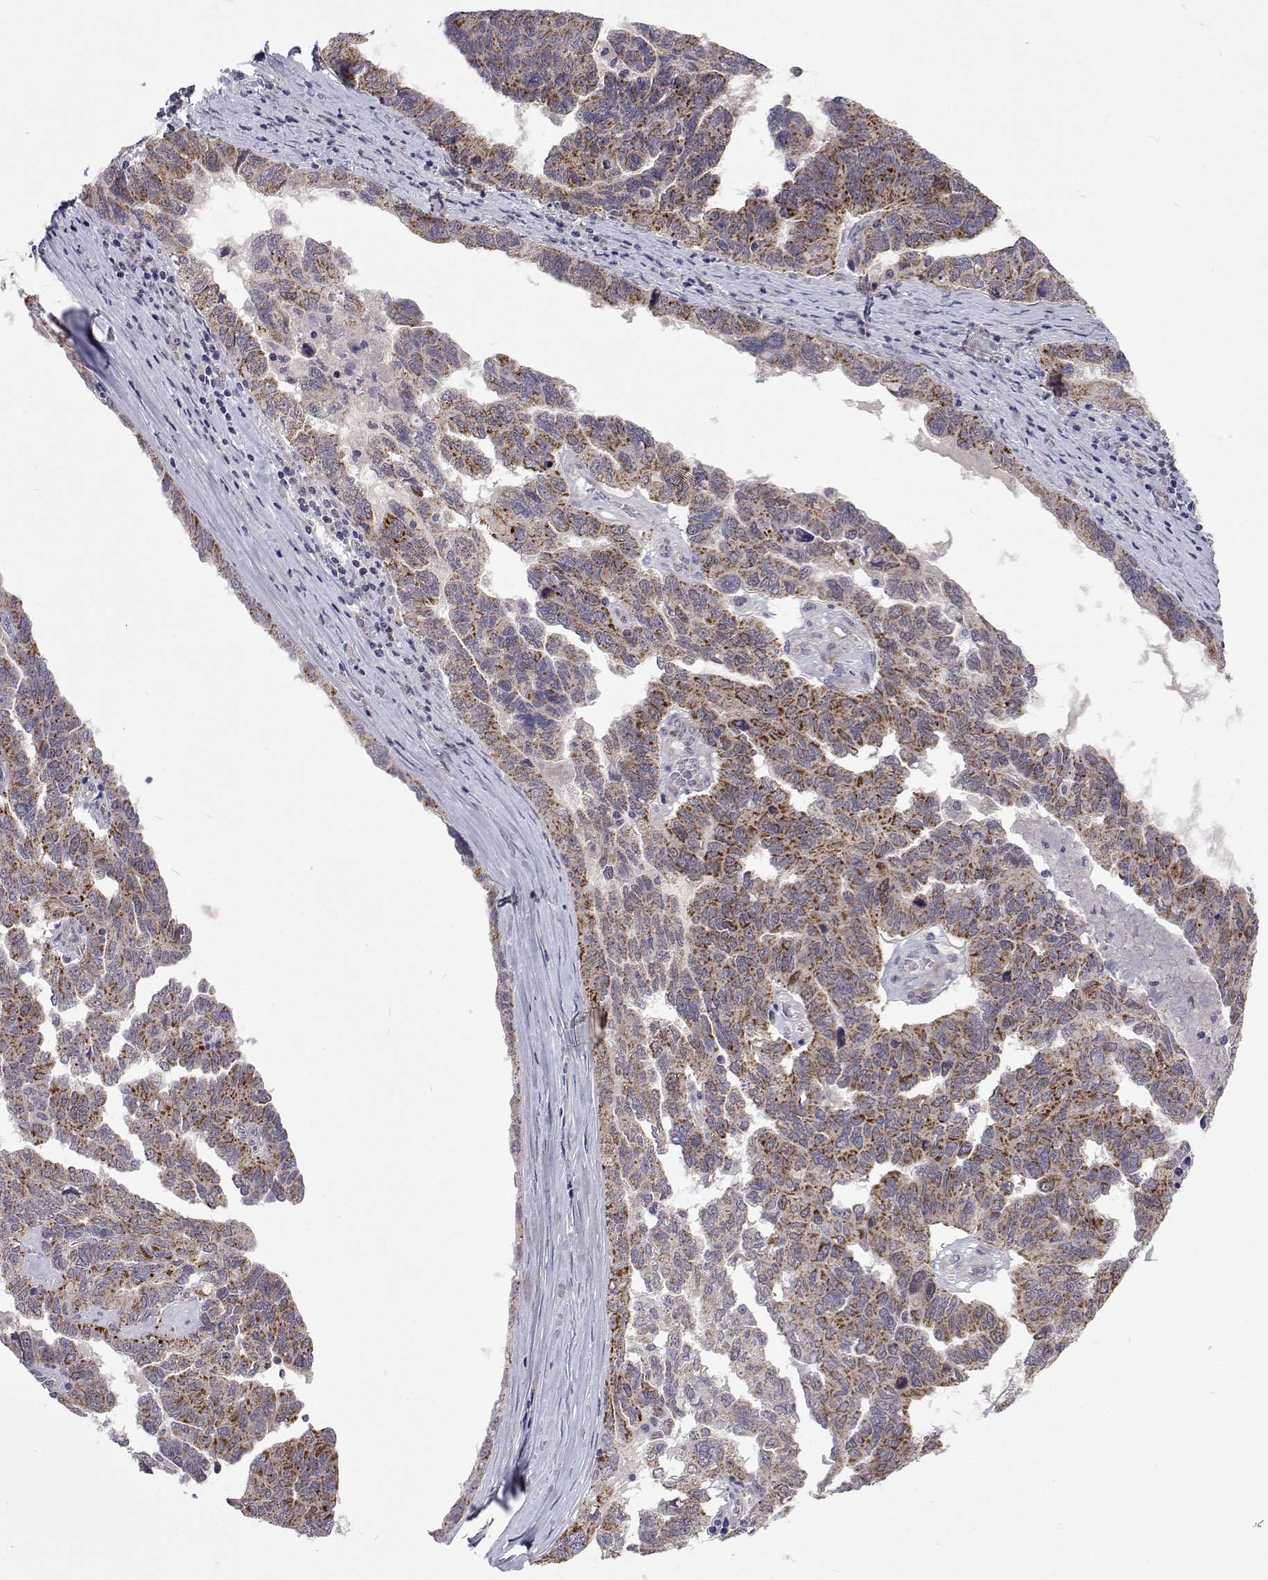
{"staining": {"intensity": "strong", "quantity": "25%-75%", "location": "cytoplasmic/membranous"}, "tissue": "ovarian cancer", "cell_type": "Tumor cells", "image_type": "cancer", "snomed": [{"axis": "morphology", "description": "Cystadenocarcinoma, serous, NOS"}, {"axis": "topography", "description": "Ovary"}], "caption": "This image displays serous cystadenocarcinoma (ovarian) stained with immunohistochemistry (IHC) to label a protein in brown. The cytoplasmic/membranous of tumor cells show strong positivity for the protein. Nuclei are counter-stained blue.", "gene": "DHTKD1", "patient": {"sex": "female", "age": 64}}